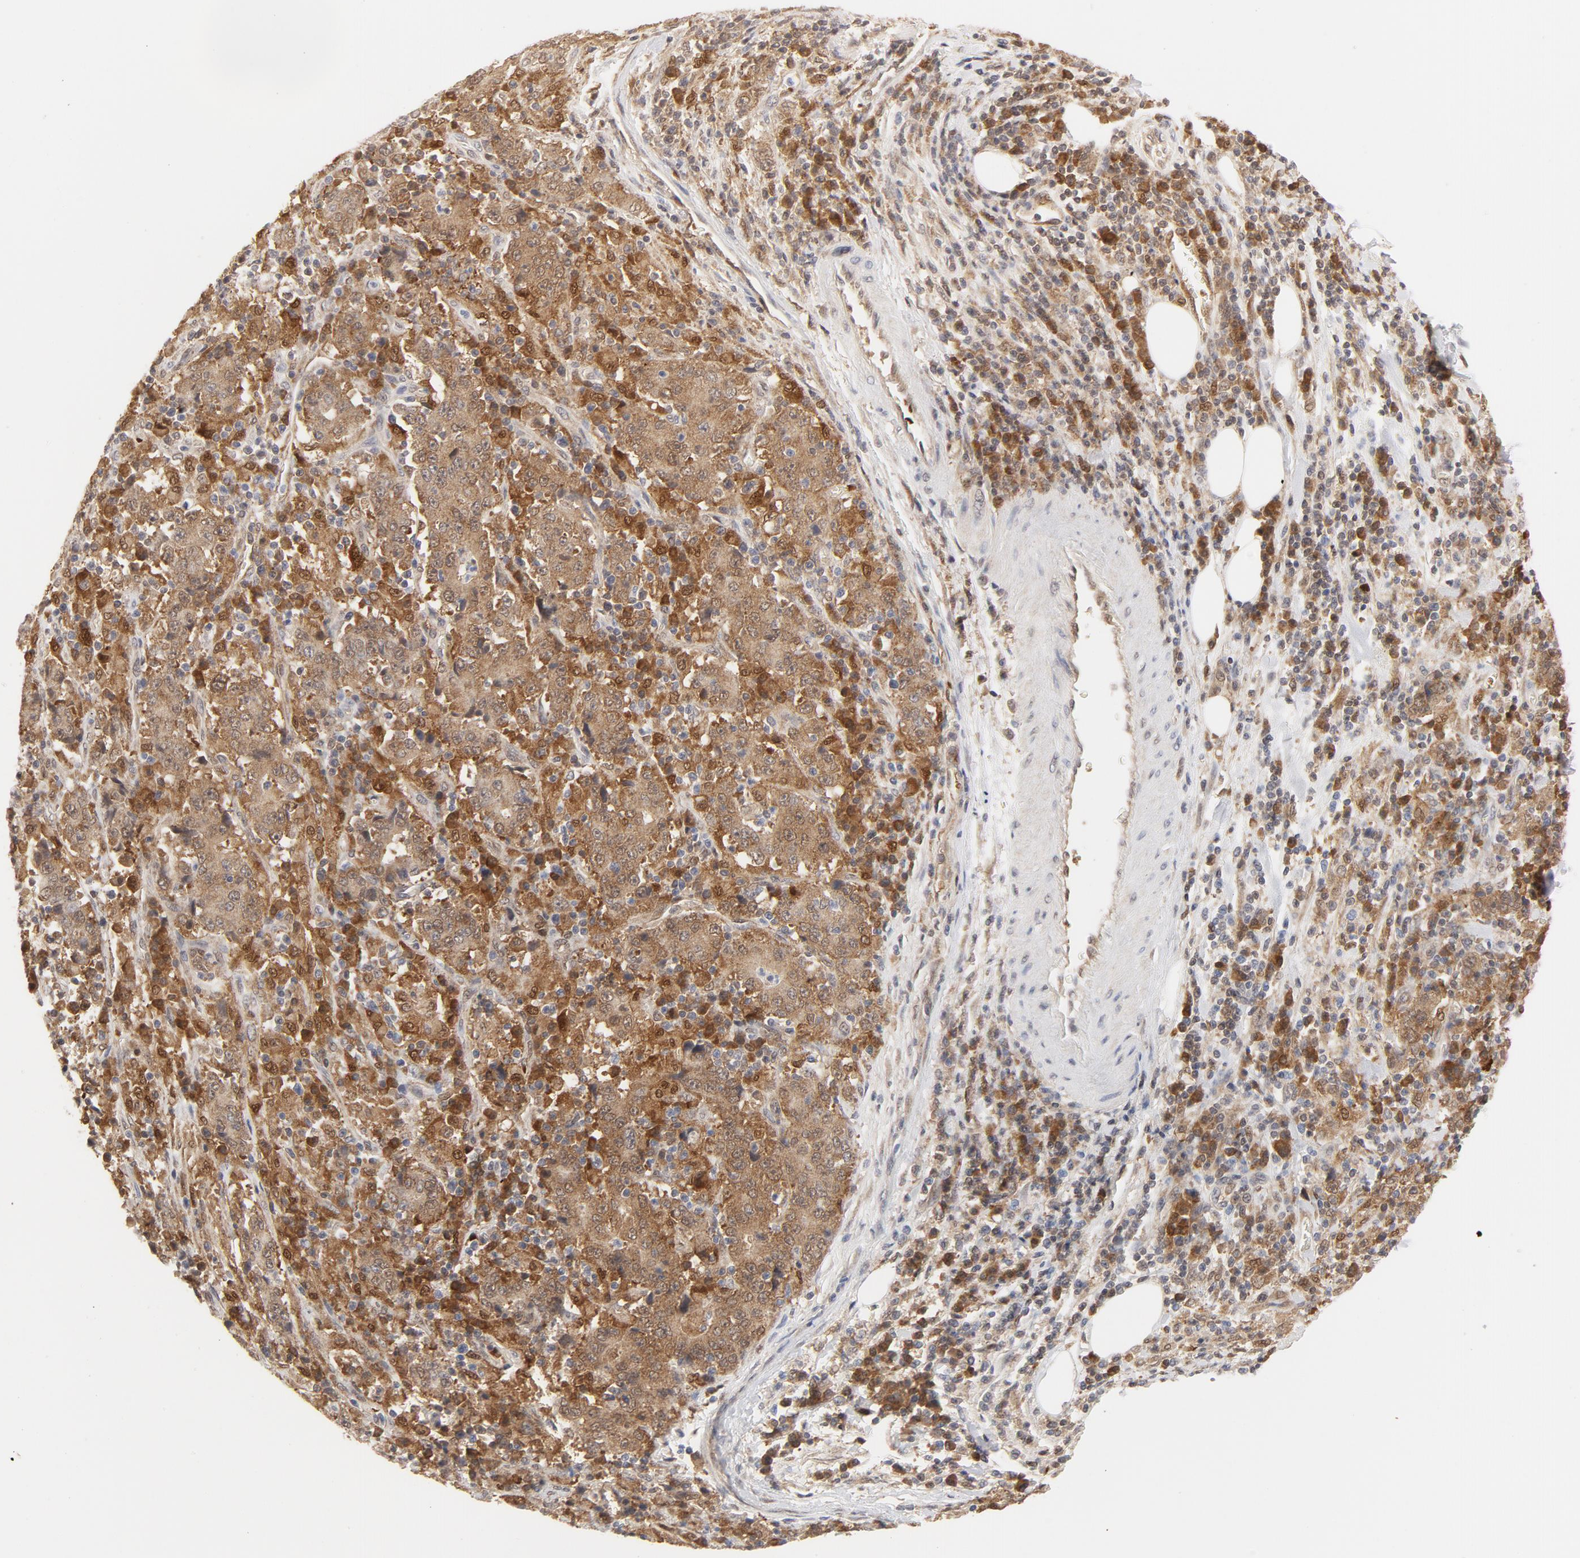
{"staining": {"intensity": "moderate", "quantity": ">75%", "location": "cytoplasmic/membranous"}, "tissue": "stomach cancer", "cell_type": "Tumor cells", "image_type": "cancer", "snomed": [{"axis": "morphology", "description": "Normal tissue, NOS"}, {"axis": "morphology", "description": "Adenocarcinoma, NOS"}, {"axis": "topography", "description": "Stomach, upper"}, {"axis": "topography", "description": "Stomach"}], "caption": "The histopathology image reveals staining of stomach adenocarcinoma, revealing moderate cytoplasmic/membranous protein positivity (brown color) within tumor cells.", "gene": "PRDX1", "patient": {"sex": "male", "age": 59}}